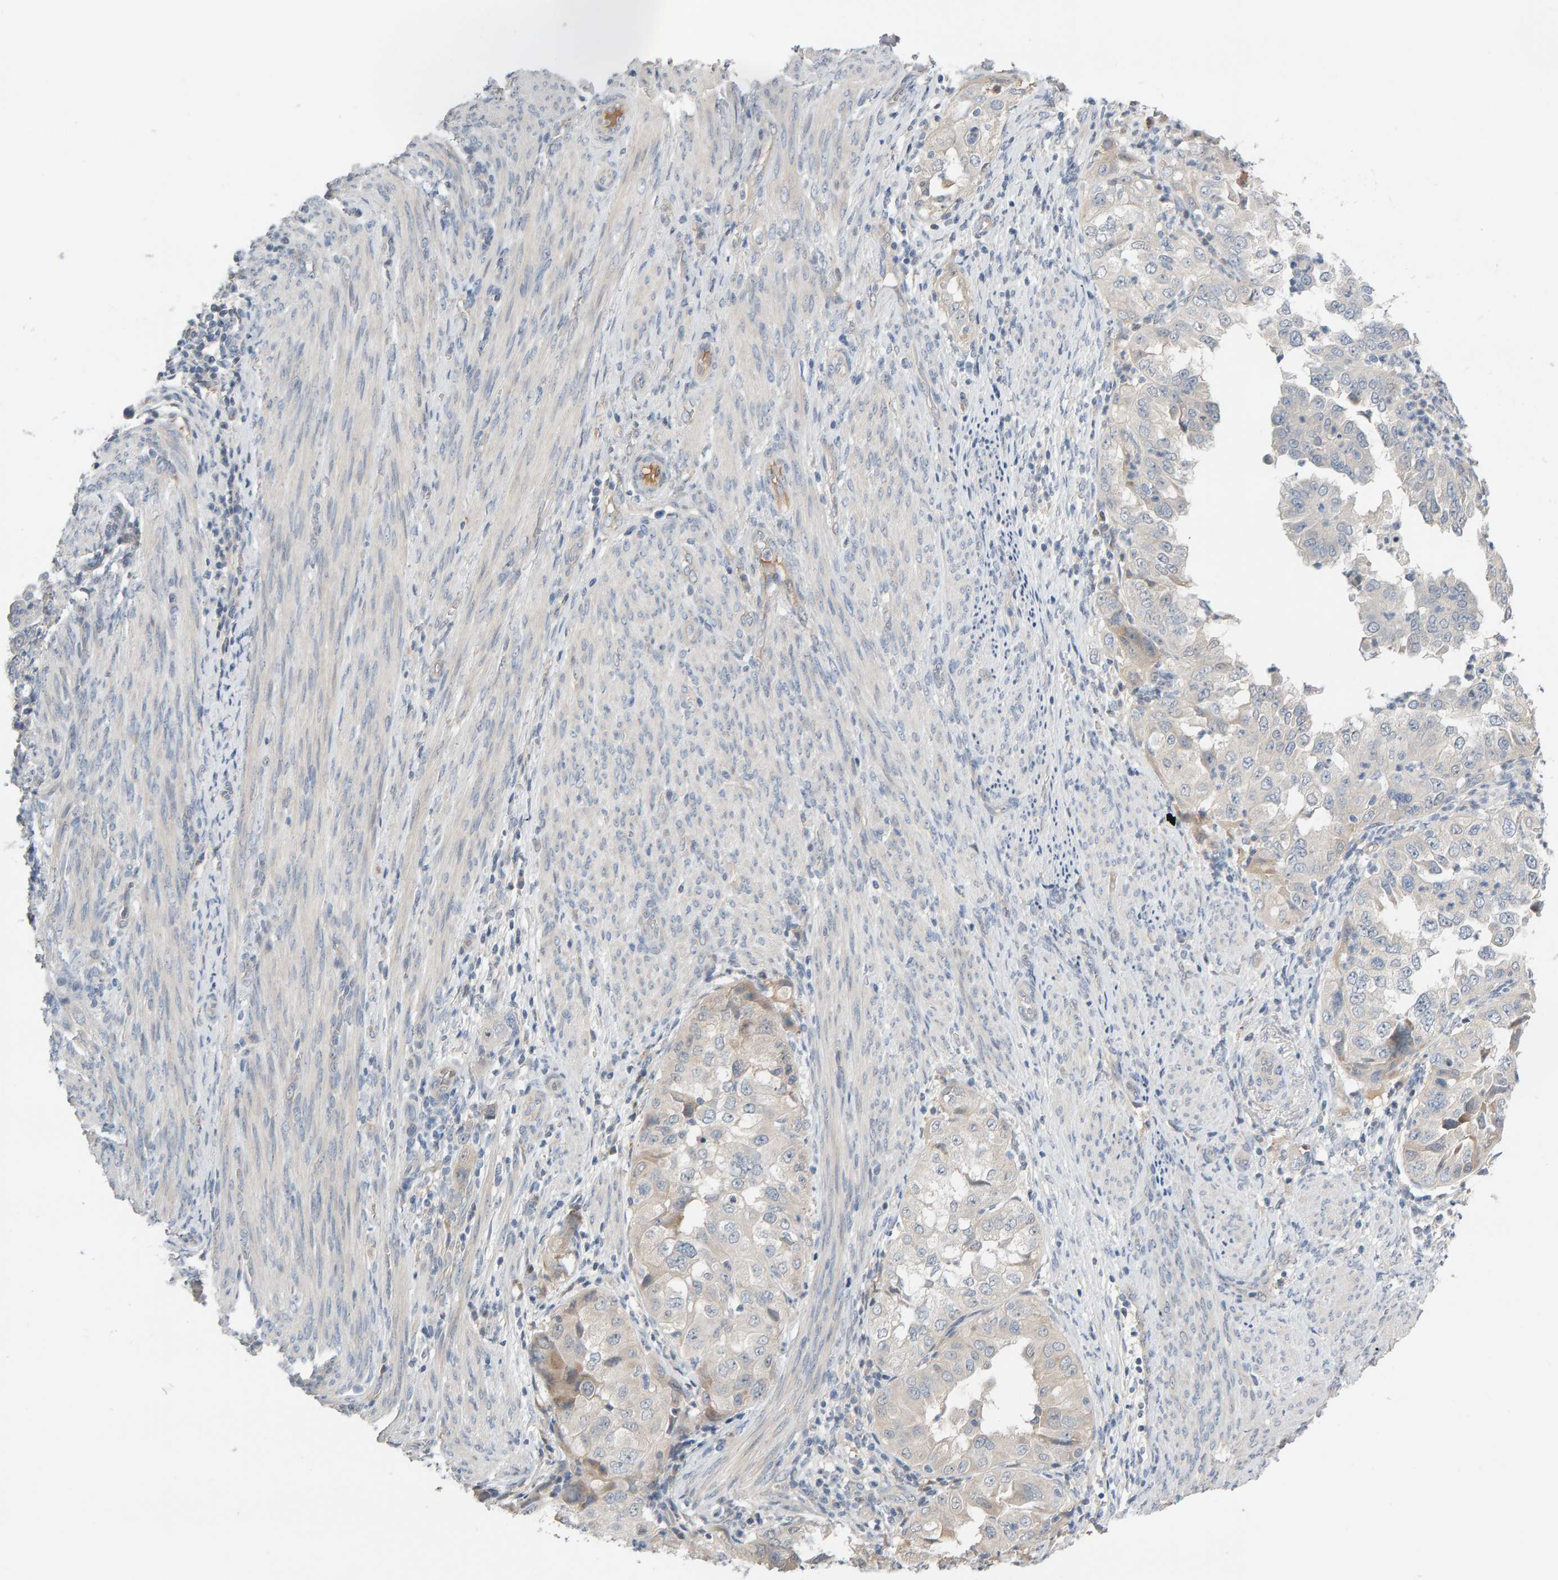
{"staining": {"intensity": "negative", "quantity": "none", "location": "none"}, "tissue": "endometrial cancer", "cell_type": "Tumor cells", "image_type": "cancer", "snomed": [{"axis": "morphology", "description": "Adenocarcinoma, NOS"}, {"axis": "topography", "description": "Endometrium"}], "caption": "Protein analysis of endometrial cancer exhibits no significant positivity in tumor cells.", "gene": "GFUS", "patient": {"sex": "female", "age": 85}}